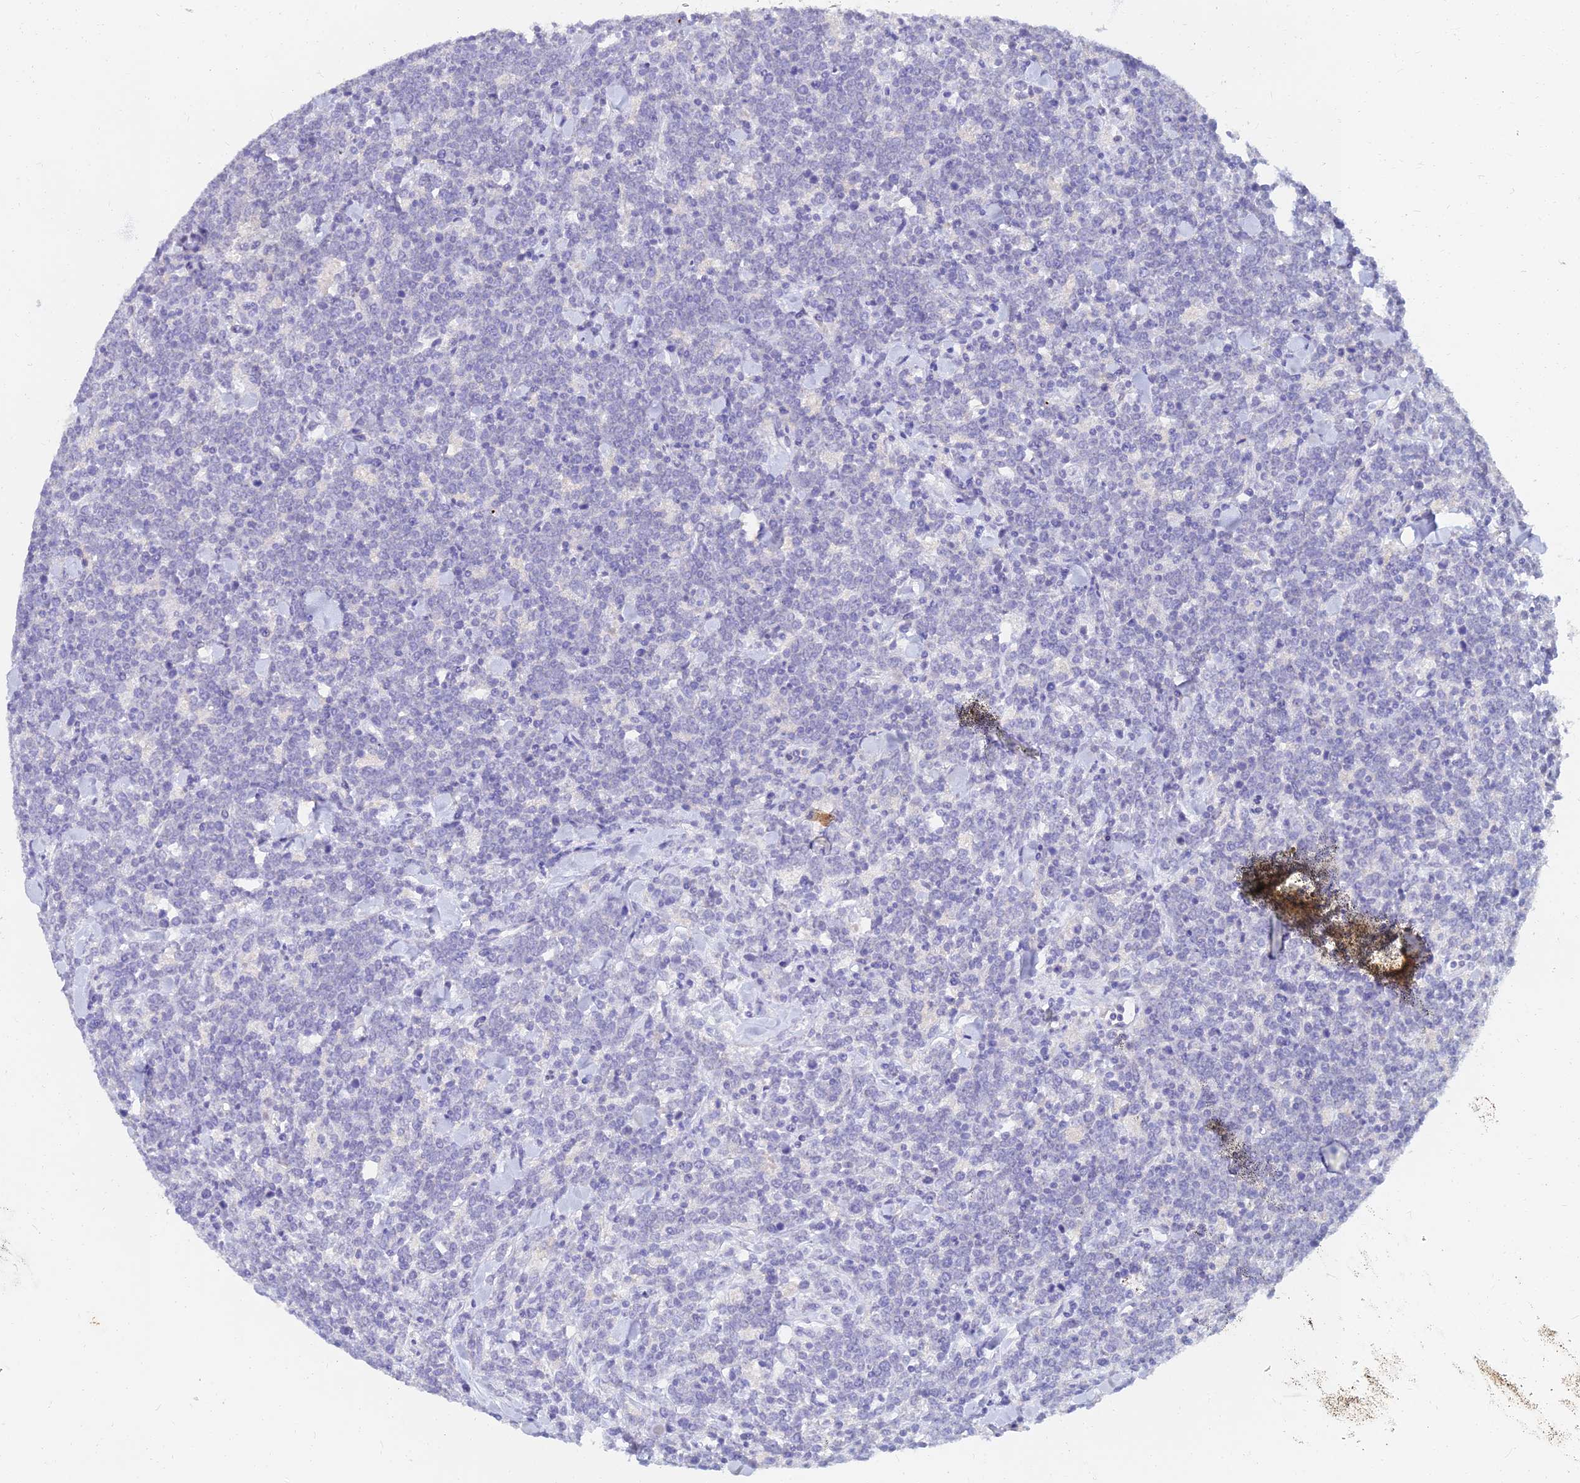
{"staining": {"intensity": "negative", "quantity": "none", "location": "none"}, "tissue": "lymphoma", "cell_type": "Tumor cells", "image_type": "cancer", "snomed": [{"axis": "morphology", "description": "Malignant lymphoma, non-Hodgkin's type, High grade"}, {"axis": "topography", "description": "Small intestine"}], "caption": "An IHC image of high-grade malignant lymphoma, non-Hodgkin's type is shown. There is no staining in tumor cells of high-grade malignant lymphoma, non-Hodgkin's type. (Brightfield microscopy of DAB immunohistochemistry at high magnification).", "gene": "NPY", "patient": {"sex": "male", "age": 8}}